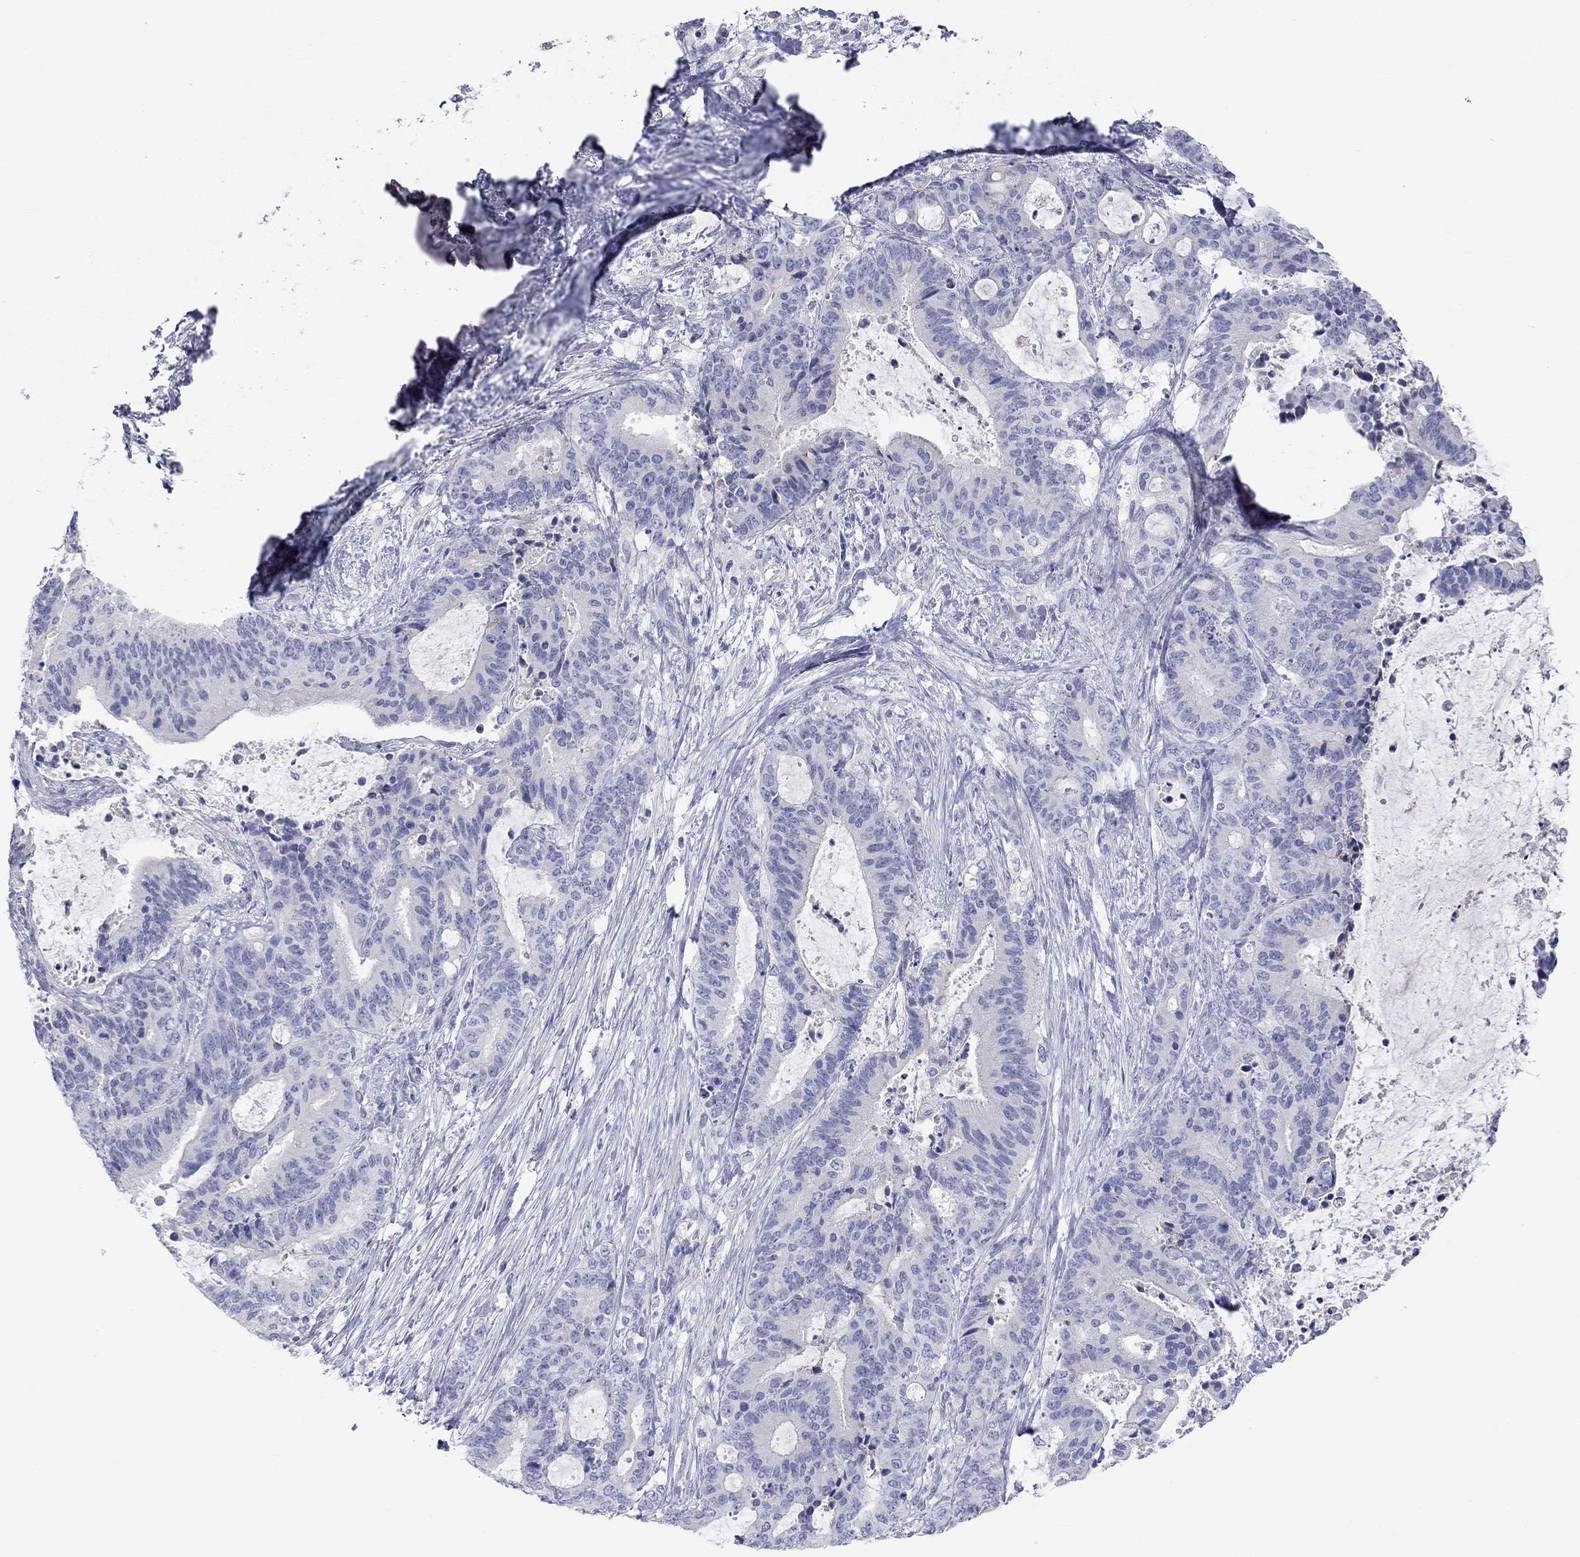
{"staining": {"intensity": "negative", "quantity": "none", "location": "none"}, "tissue": "liver cancer", "cell_type": "Tumor cells", "image_type": "cancer", "snomed": [{"axis": "morphology", "description": "Cholangiocarcinoma"}, {"axis": "topography", "description": "Liver"}], "caption": "An immunohistochemistry micrograph of cholangiocarcinoma (liver) is shown. There is no staining in tumor cells of cholangiocarcinoma (liver). (DAB IHC visualized using brightfield microscopy, high magnification).", "gene": "ST7L", "patient": {"sex": "female", "age": 73}}